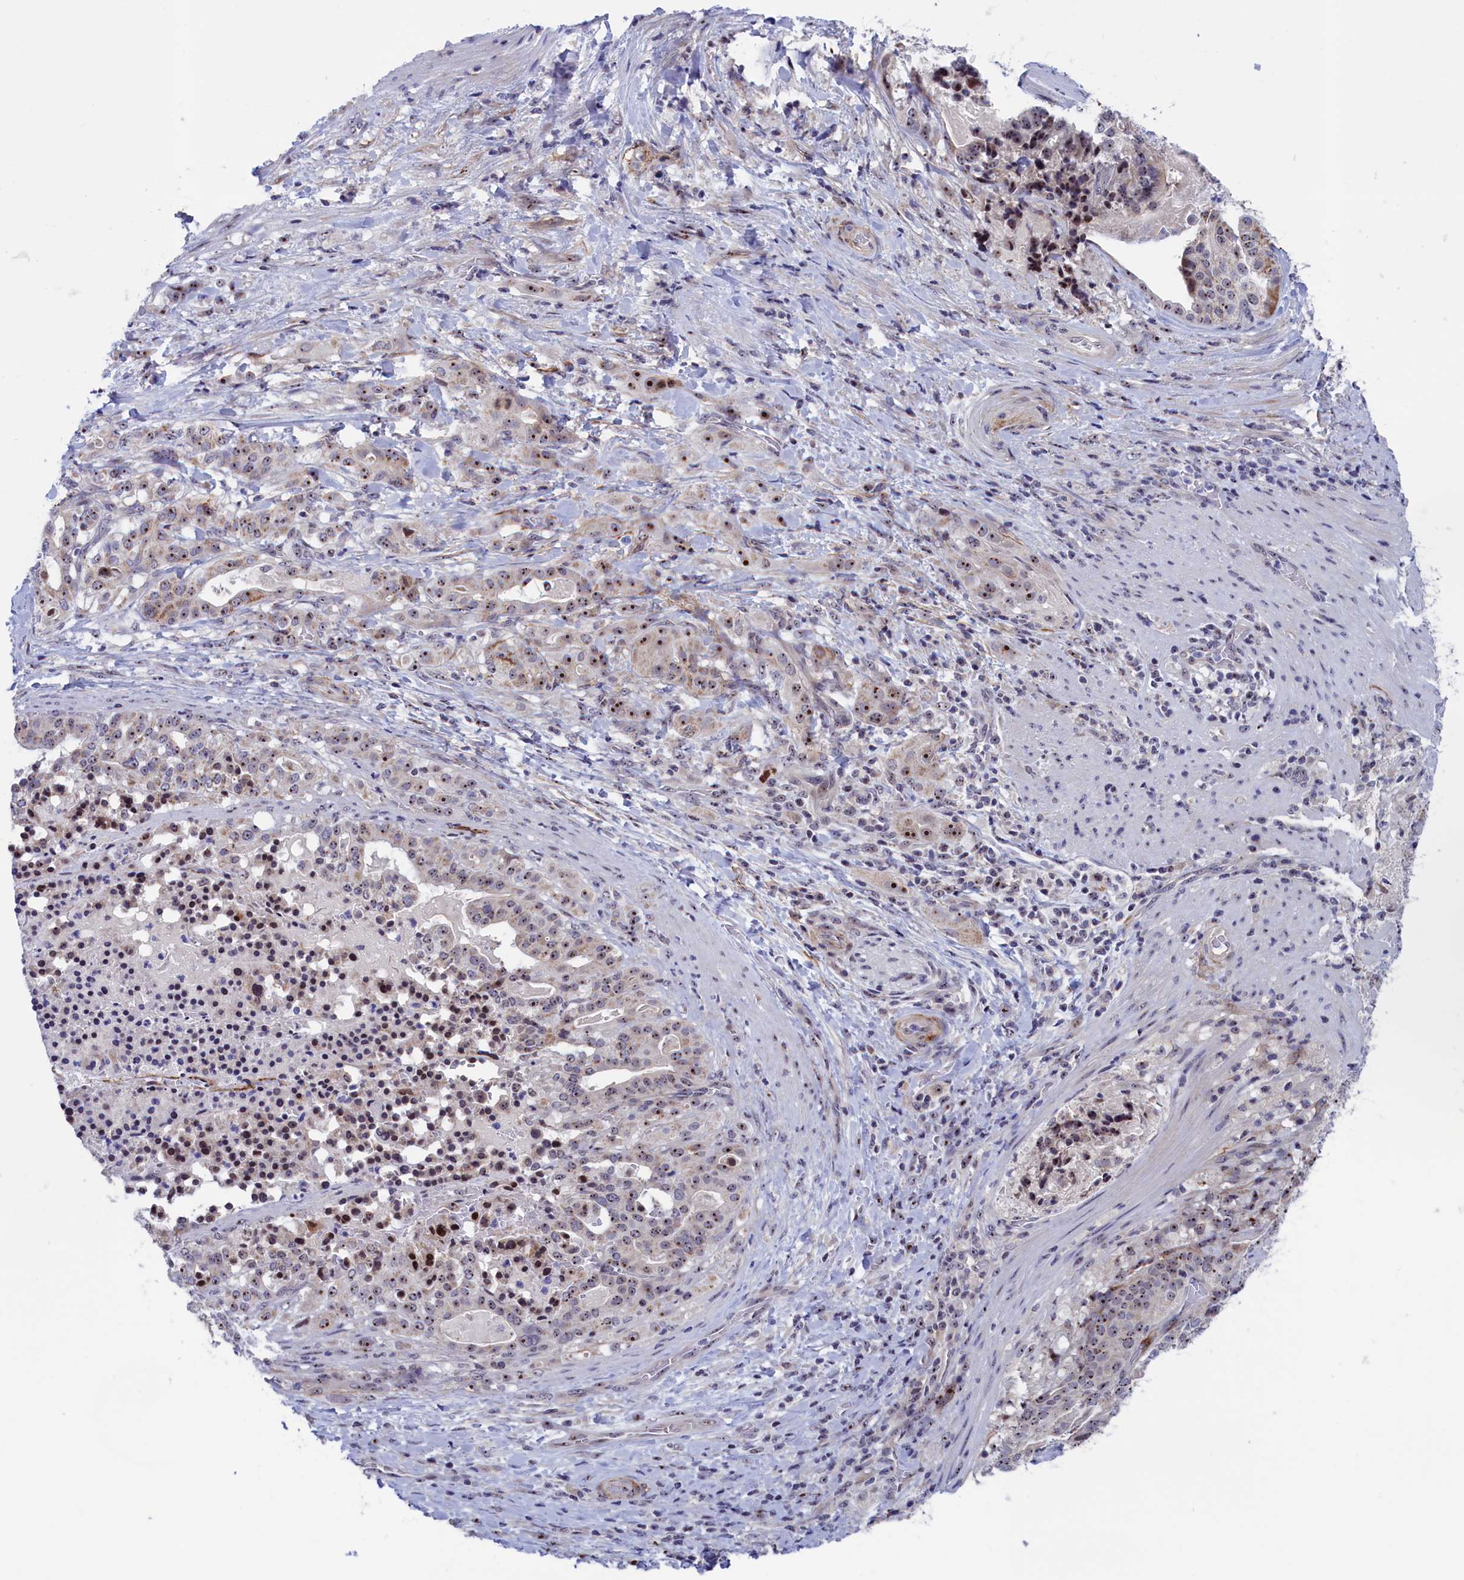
{"staining": {"intensity": "moderate", "quantity": "25%-75%", "location": "nuclear"}, "tissue": "stomach cancer", "cell_type": "Tumor cells", "image_type": "cancer", "snomed": [{"axis": "morphology", "description": "Adenocarcinoma, NOS"}, {"axis": "topography", "description": "Stomach"}], "caption": "There is medium levels of moderate nuclear expression in tumor cells of stomach cancer, as demonstrated by immunohistochemical staining (brown color).", "gene": "PPAN", "patient": {"sex": "male", "age": 48}}